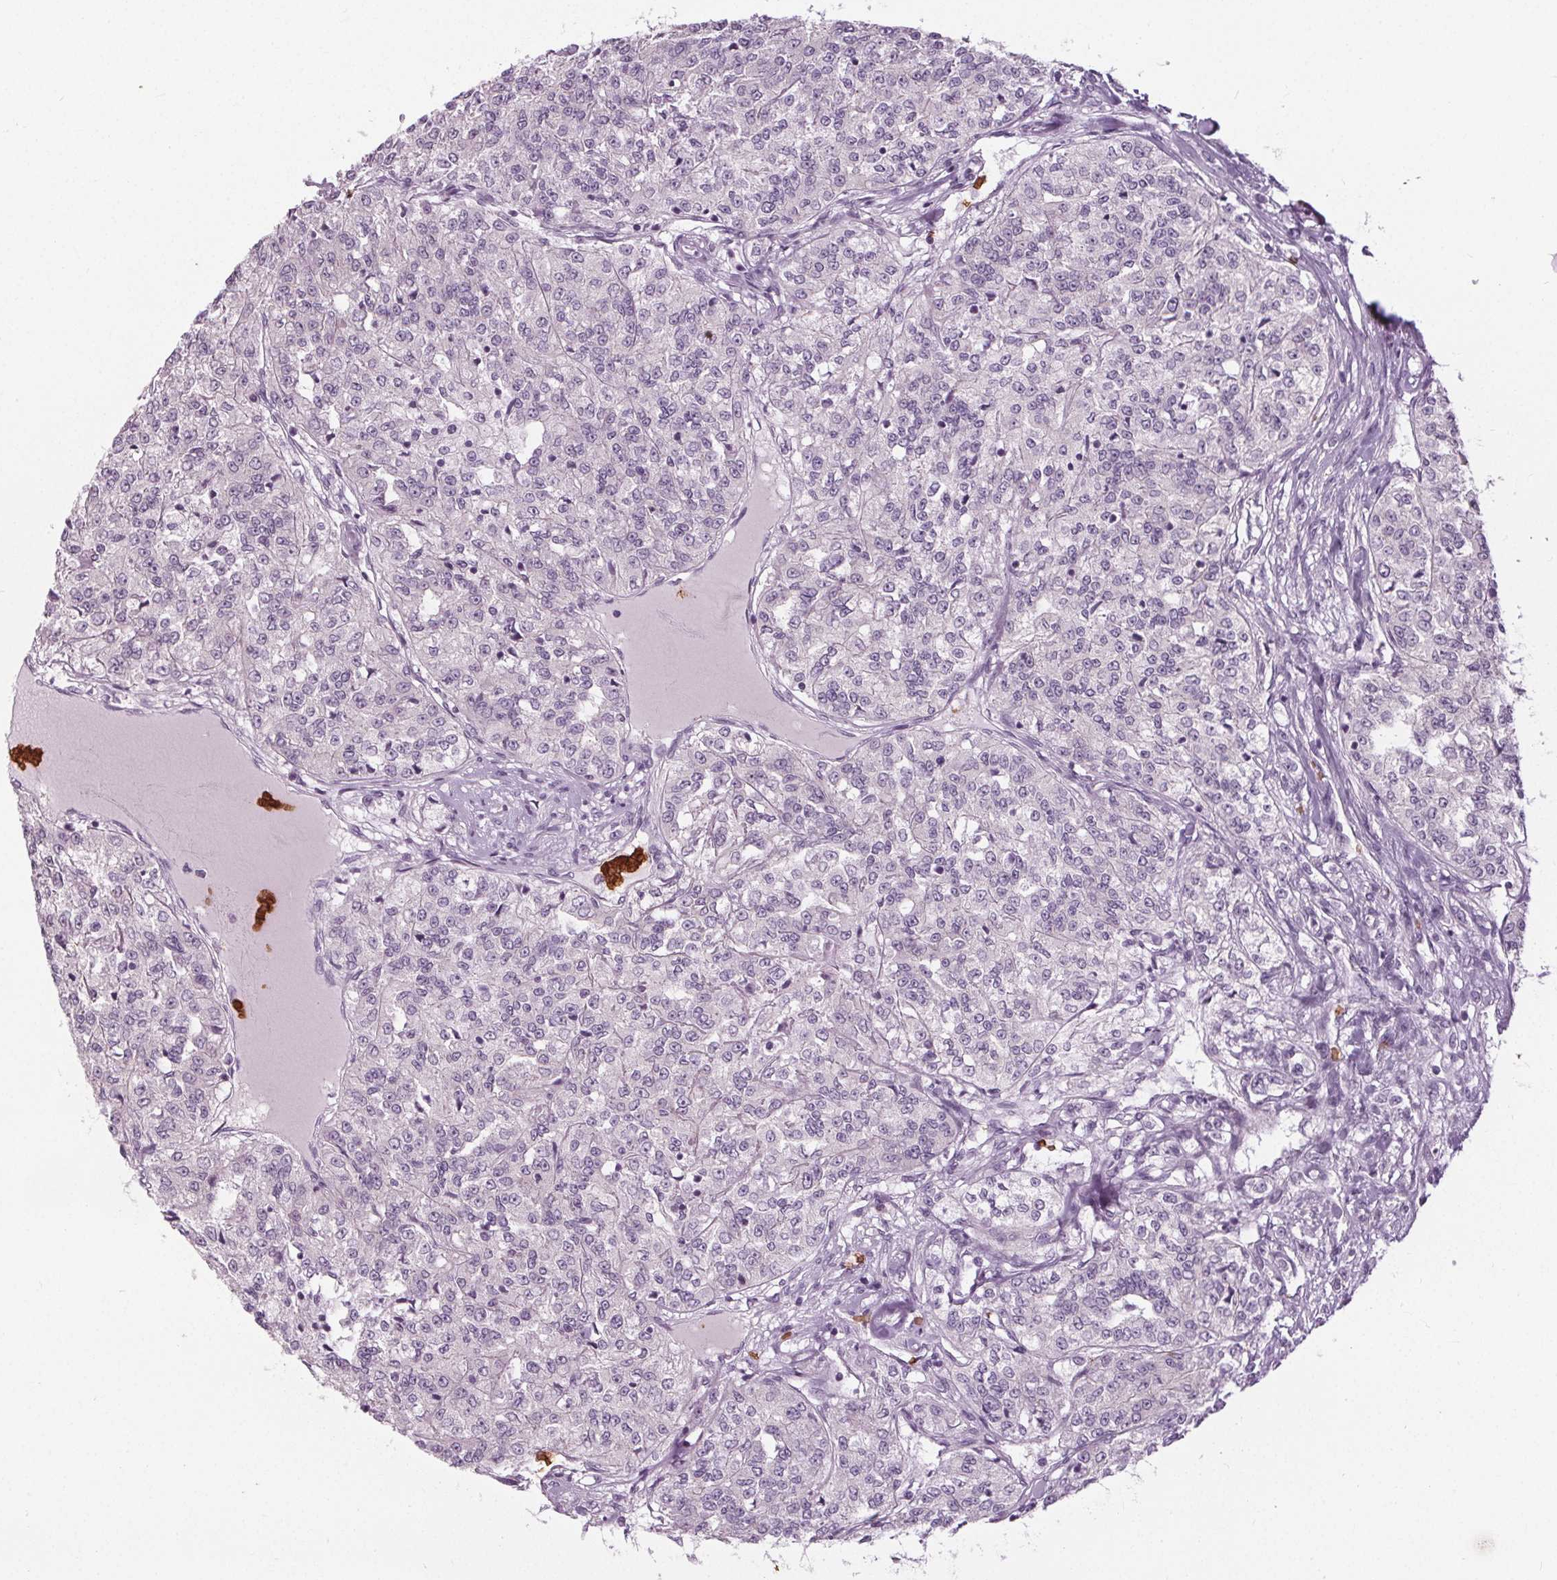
{"staining": {"intensity": "negative", "quantity": "none", "location": "none"}, "tissue": "renal cancer", "cell_type": "Tumor cells", "image_type": "cancer", "snomed": [{"axis": "morphology", "description": "Adenocarcinoma, NOS"}, {"axis": "topography", "description": "Kidney"}], "caption": "This image is of renal cancer (adenocarcinoma) stained with immunohistochemistry to label a protein in brown with the nuclei are counter-stained blue. There is no staining in tumor cells.", "gene": "SLC4A1", "patient": {"sex": "female", "age": 63}}